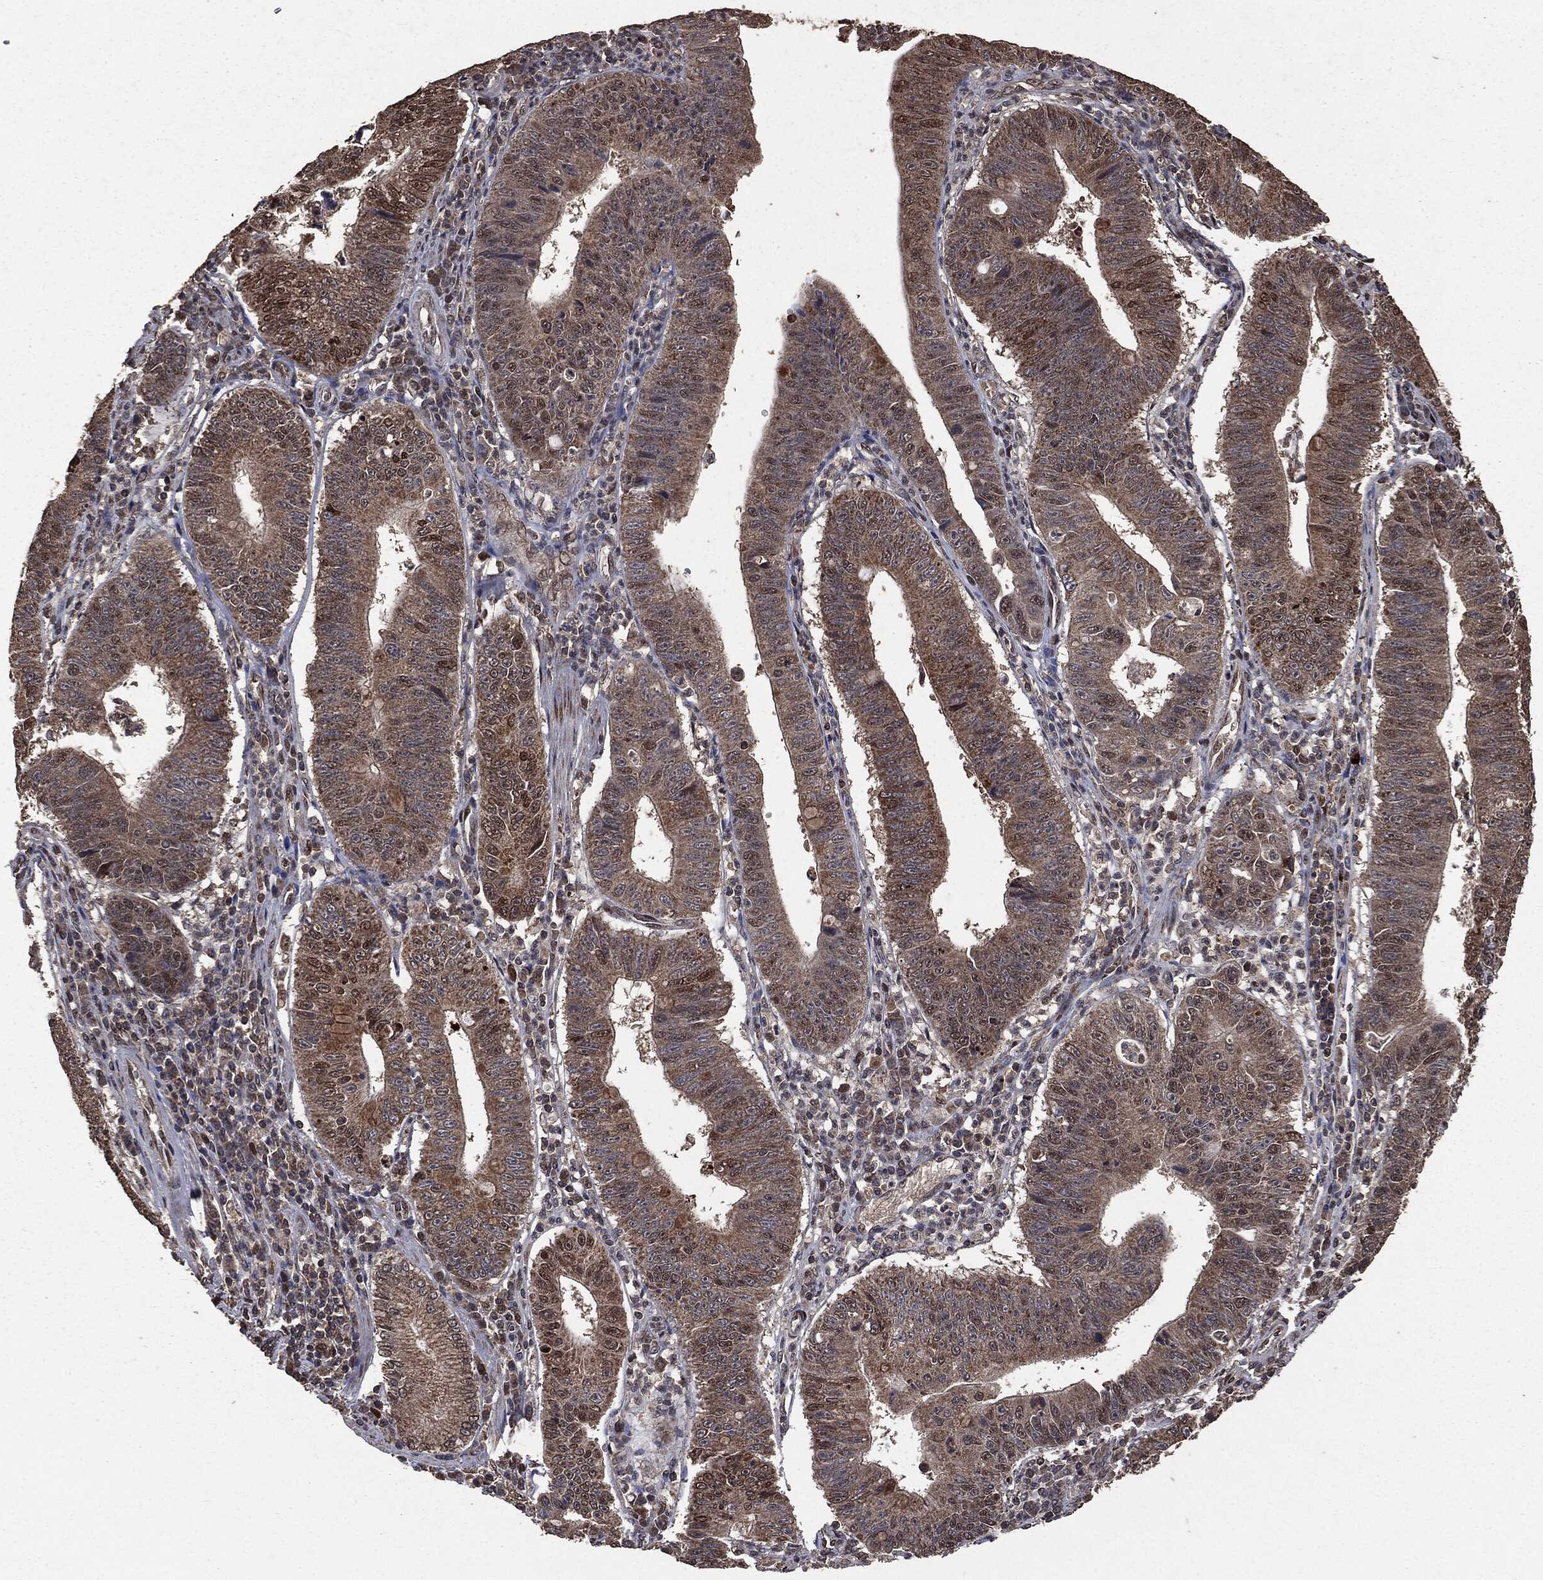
{"staining": {"intensity": "strong", "quantity": "<25%", "location": "nuclear"}, "tissue": "stomach cancer", "cell_type": "Tumor cells", "image_type": "cancer", "snomed": [{"axis": "morphology", "description": "Adenocarcinoma, NOS"}, {"axis": "topography", "description": "Stomach"}], "caption": "Protein expression analysis of human stomach cancer (adenocarcinoma) reveals strong nuclear staining in about <25% of tumor cells.", "gene": "PPP6R2", "patient": {"sex": "male", "age": 59}}